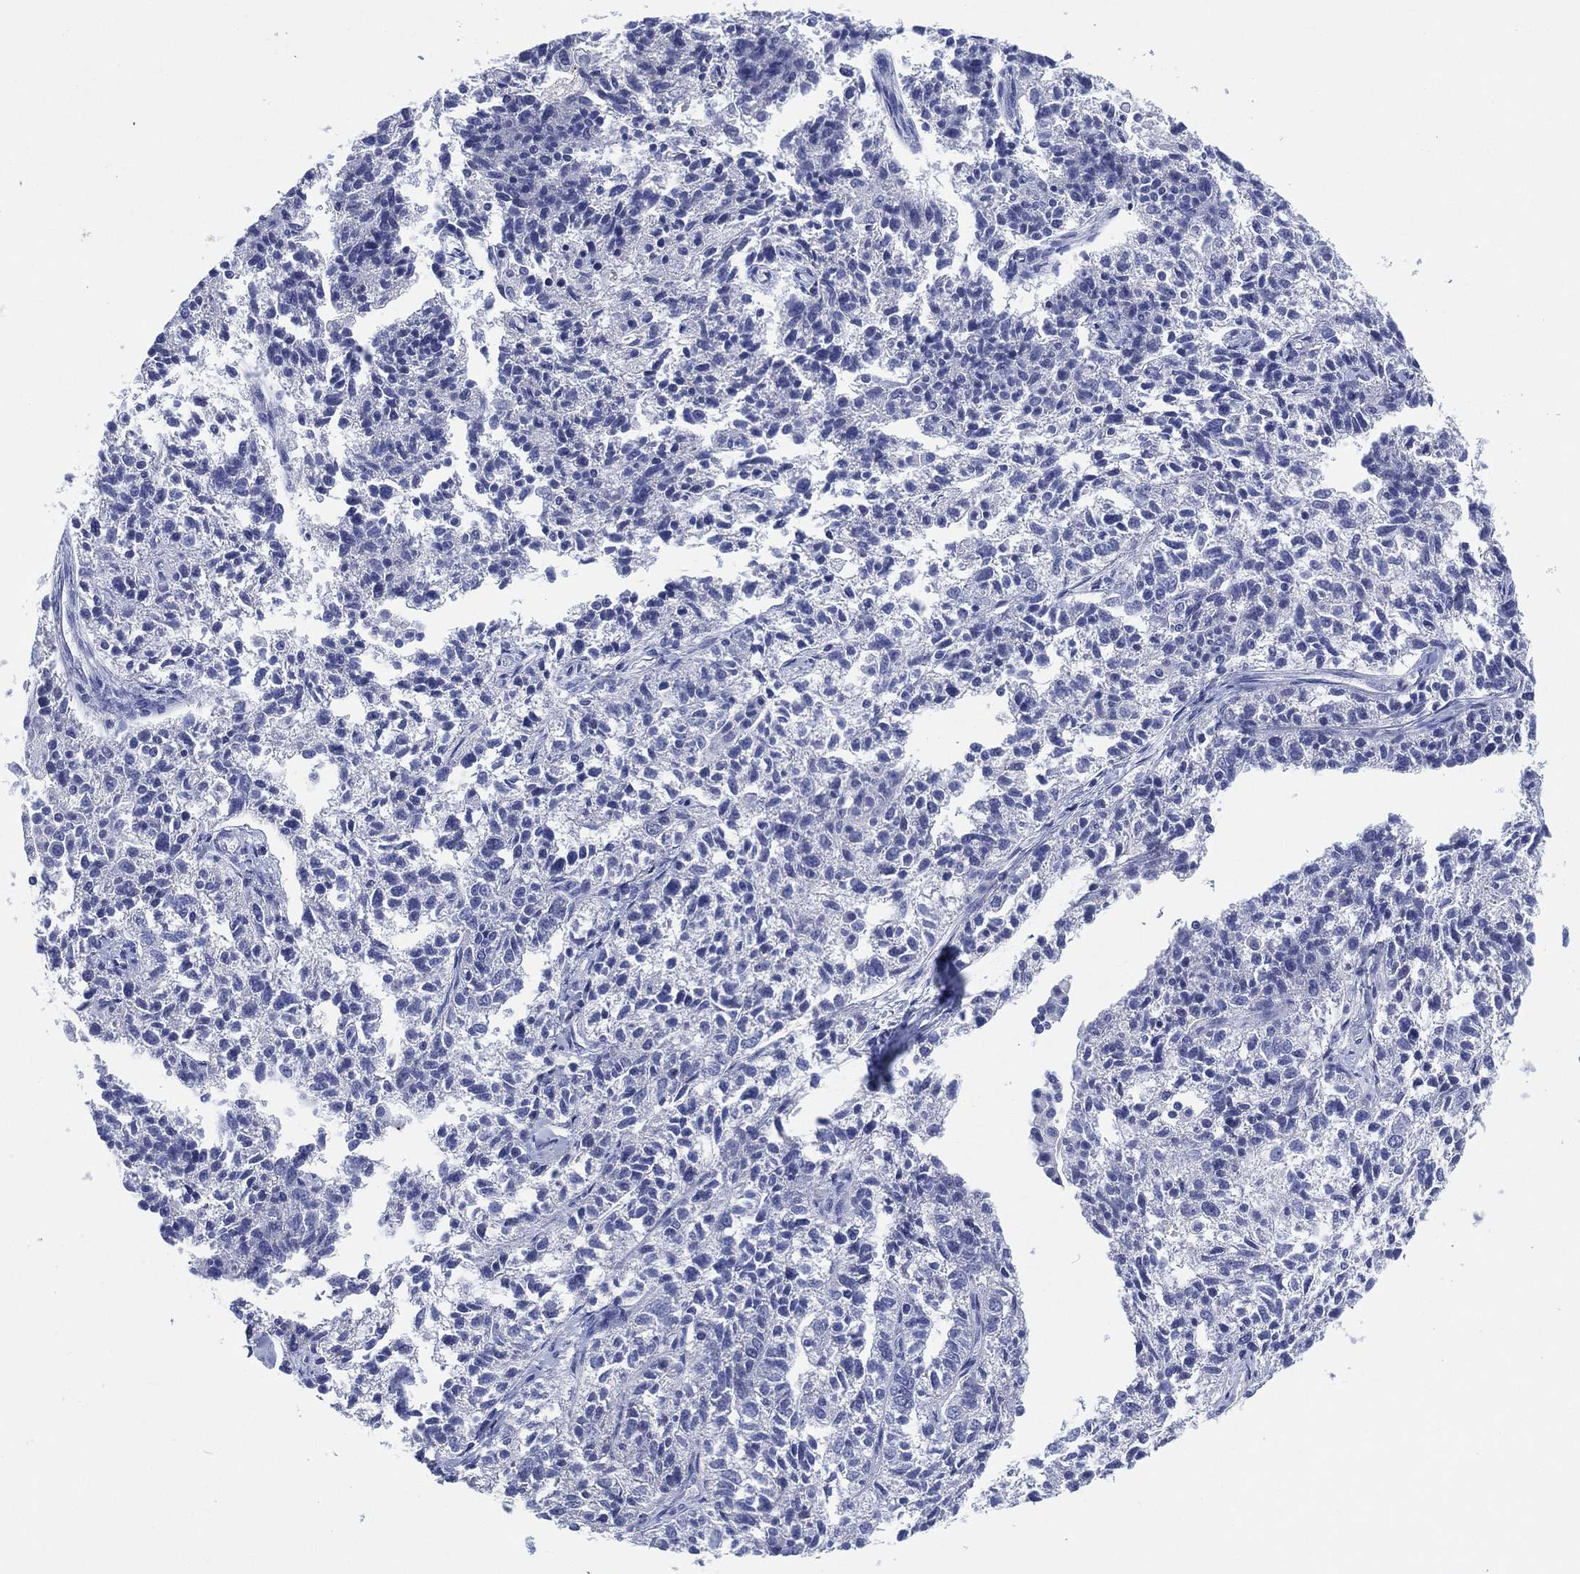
{"staining": {"intensity": "negative", "quantity": "none", "location": "none"}, "tissue": "ovarian cancer", "cell_type": "Tumor cells", "image_type": "cancer", "snomed": [{"axis": "morphology", "description": "Cystadenocarcinoma, serous, NOS"}, {"axis": "topography", "description": "Ovary"}], "caption": "Tumor cells are negative for brown protein staining in serous cystadenocarcinoma (ovarian).", "gene": "SLC9C2", "patient": {"sex": "female", "age": 71}}